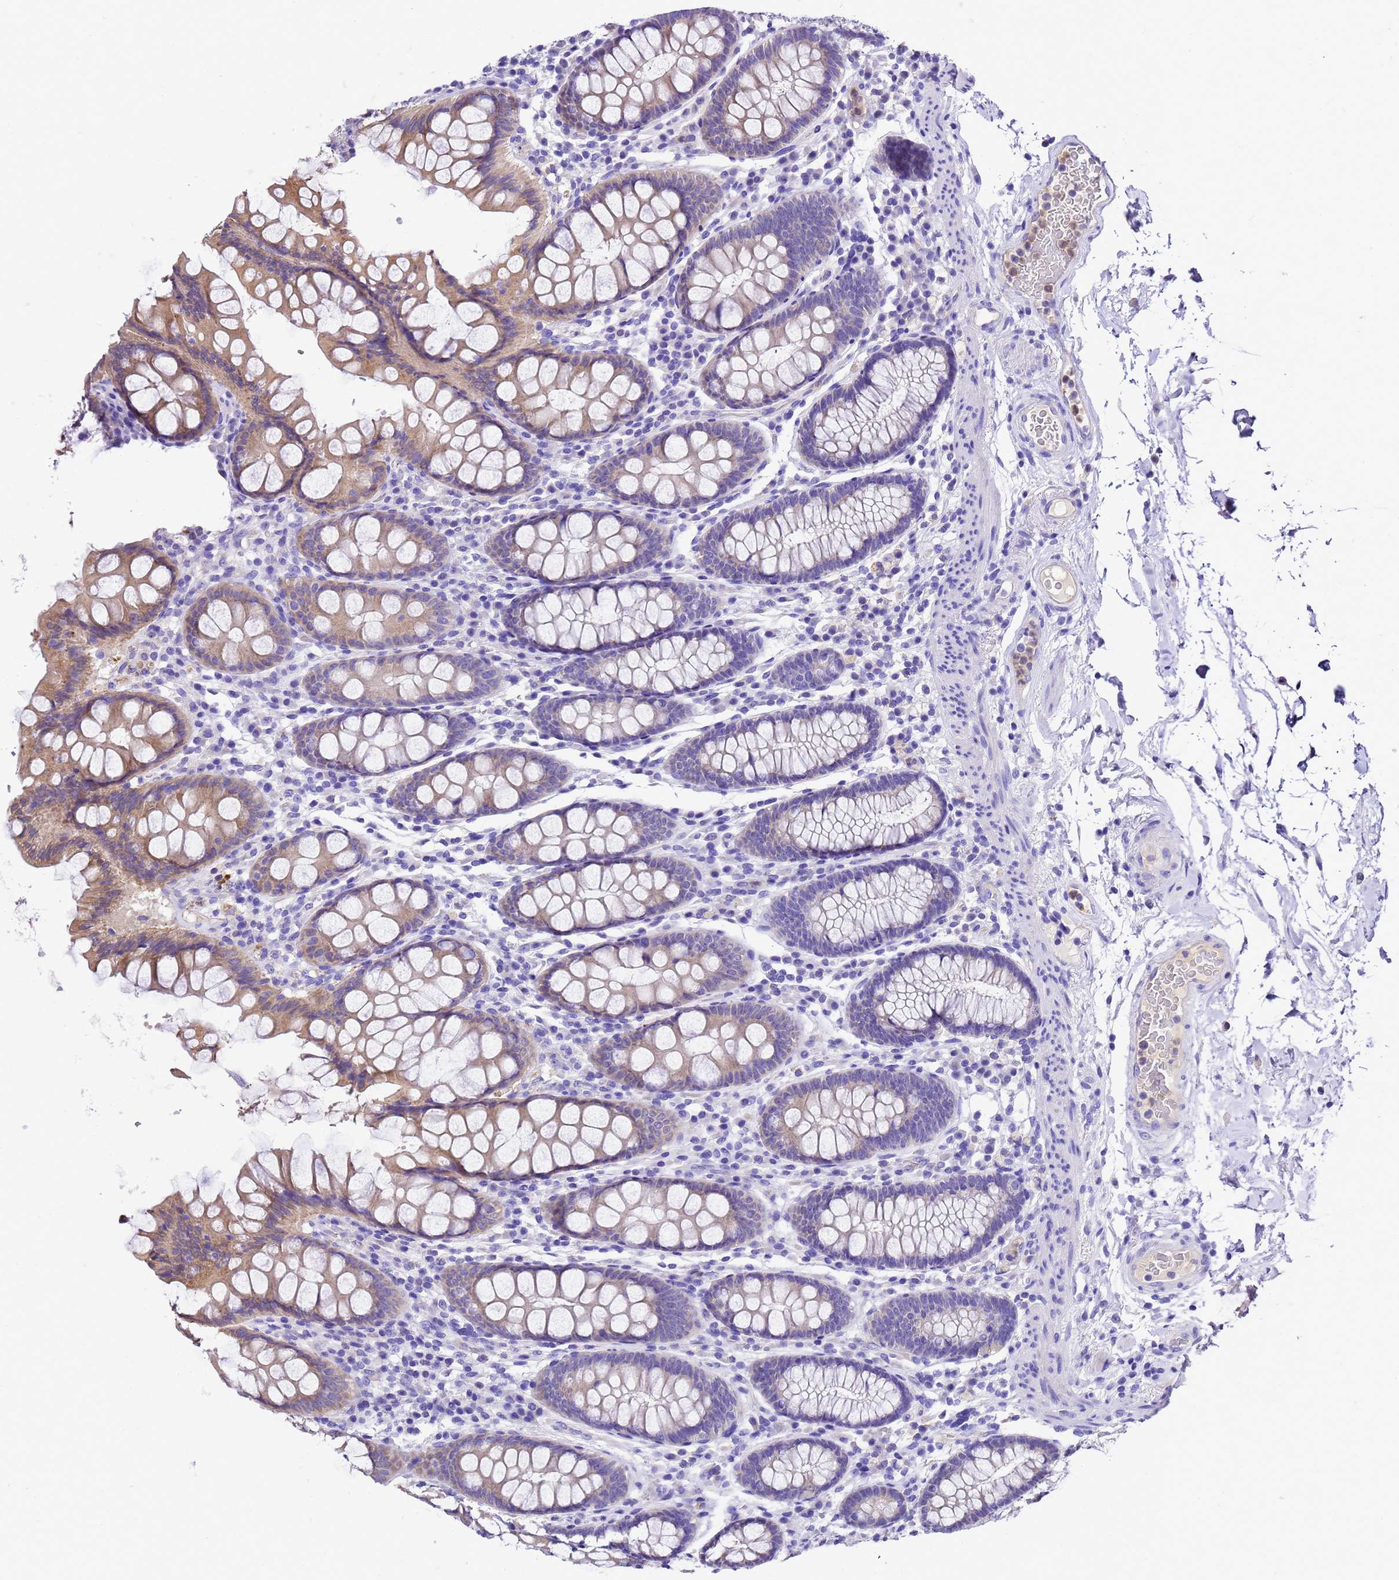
{"staining": {"intensity": "negative", "quantity": "none", "location": "none"}, "tissue": "colon", "cell_type": "Endothelial cells", "image_type": "normal", "snomed": [{"axis": "morphology", "description": "Normal tissue, NOS"}, {"axis": "topography", "description": "Colon"}], "caption": "A histopathology image of colon stained for a protein shows no brown staining in endothelial cells. The staining is performed using DAB (3,3'-diaminobenzidine) brown chromogen with nuclei counter-stained in using hematoxylin.", "gene": "UGT2A1", "patient": {"sex": "female", "age": 79}}